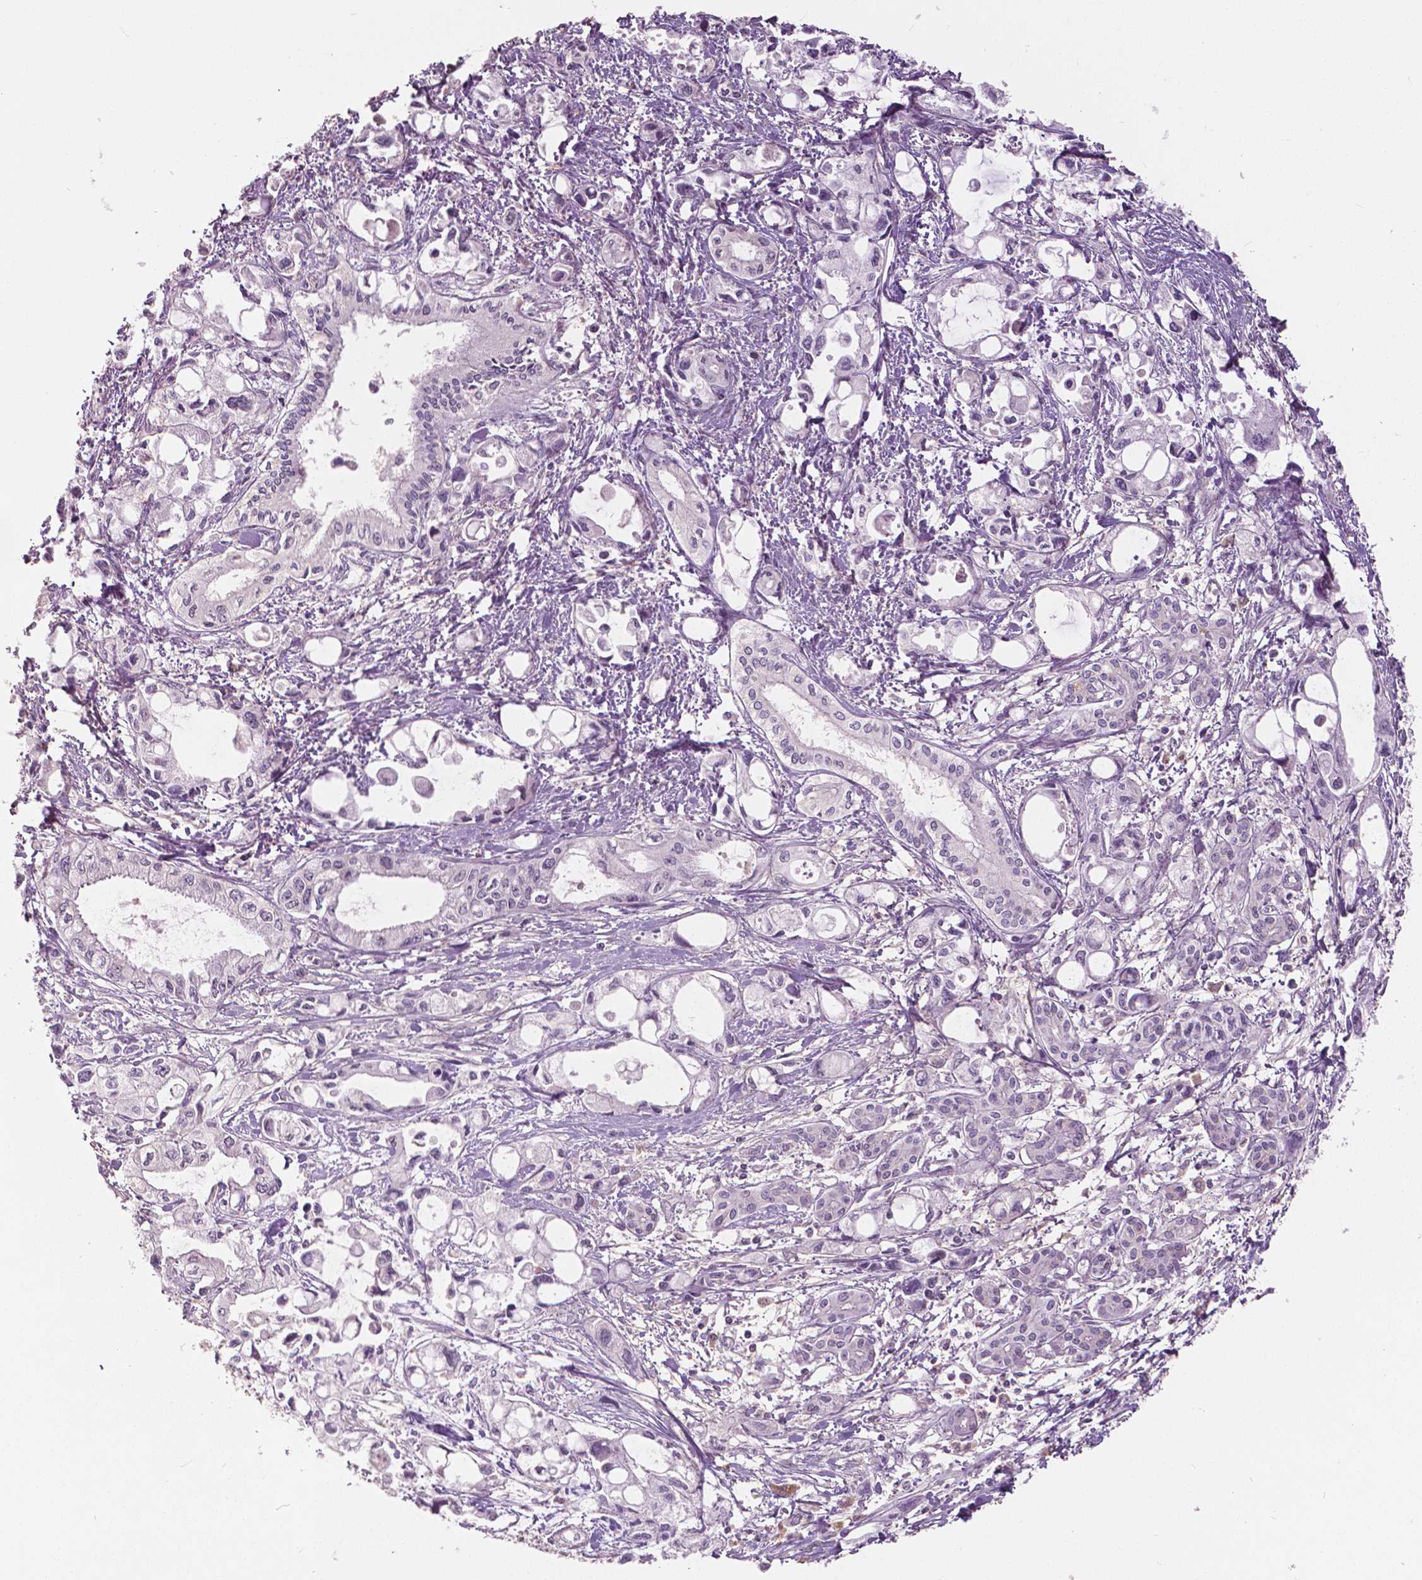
{"staining": {"intensity": "negative", "quantity": "none", "location": "none"}, "tissue": "pancreatic cancer", "cell_type": "Tumor cells", "image_type": "cancer", "snomed": [{"axis": "morphology", "description": "Adenocarcinoma, NOS"}, {"axis": "topography", "description": "Pancreas"}], "caption": "The micrograph shows no significant expression in tumor cells of pancreatic cancer (adenocarcinoma).", "gene": "NANOG", "patient": {"sex": "female", "age": 61}}